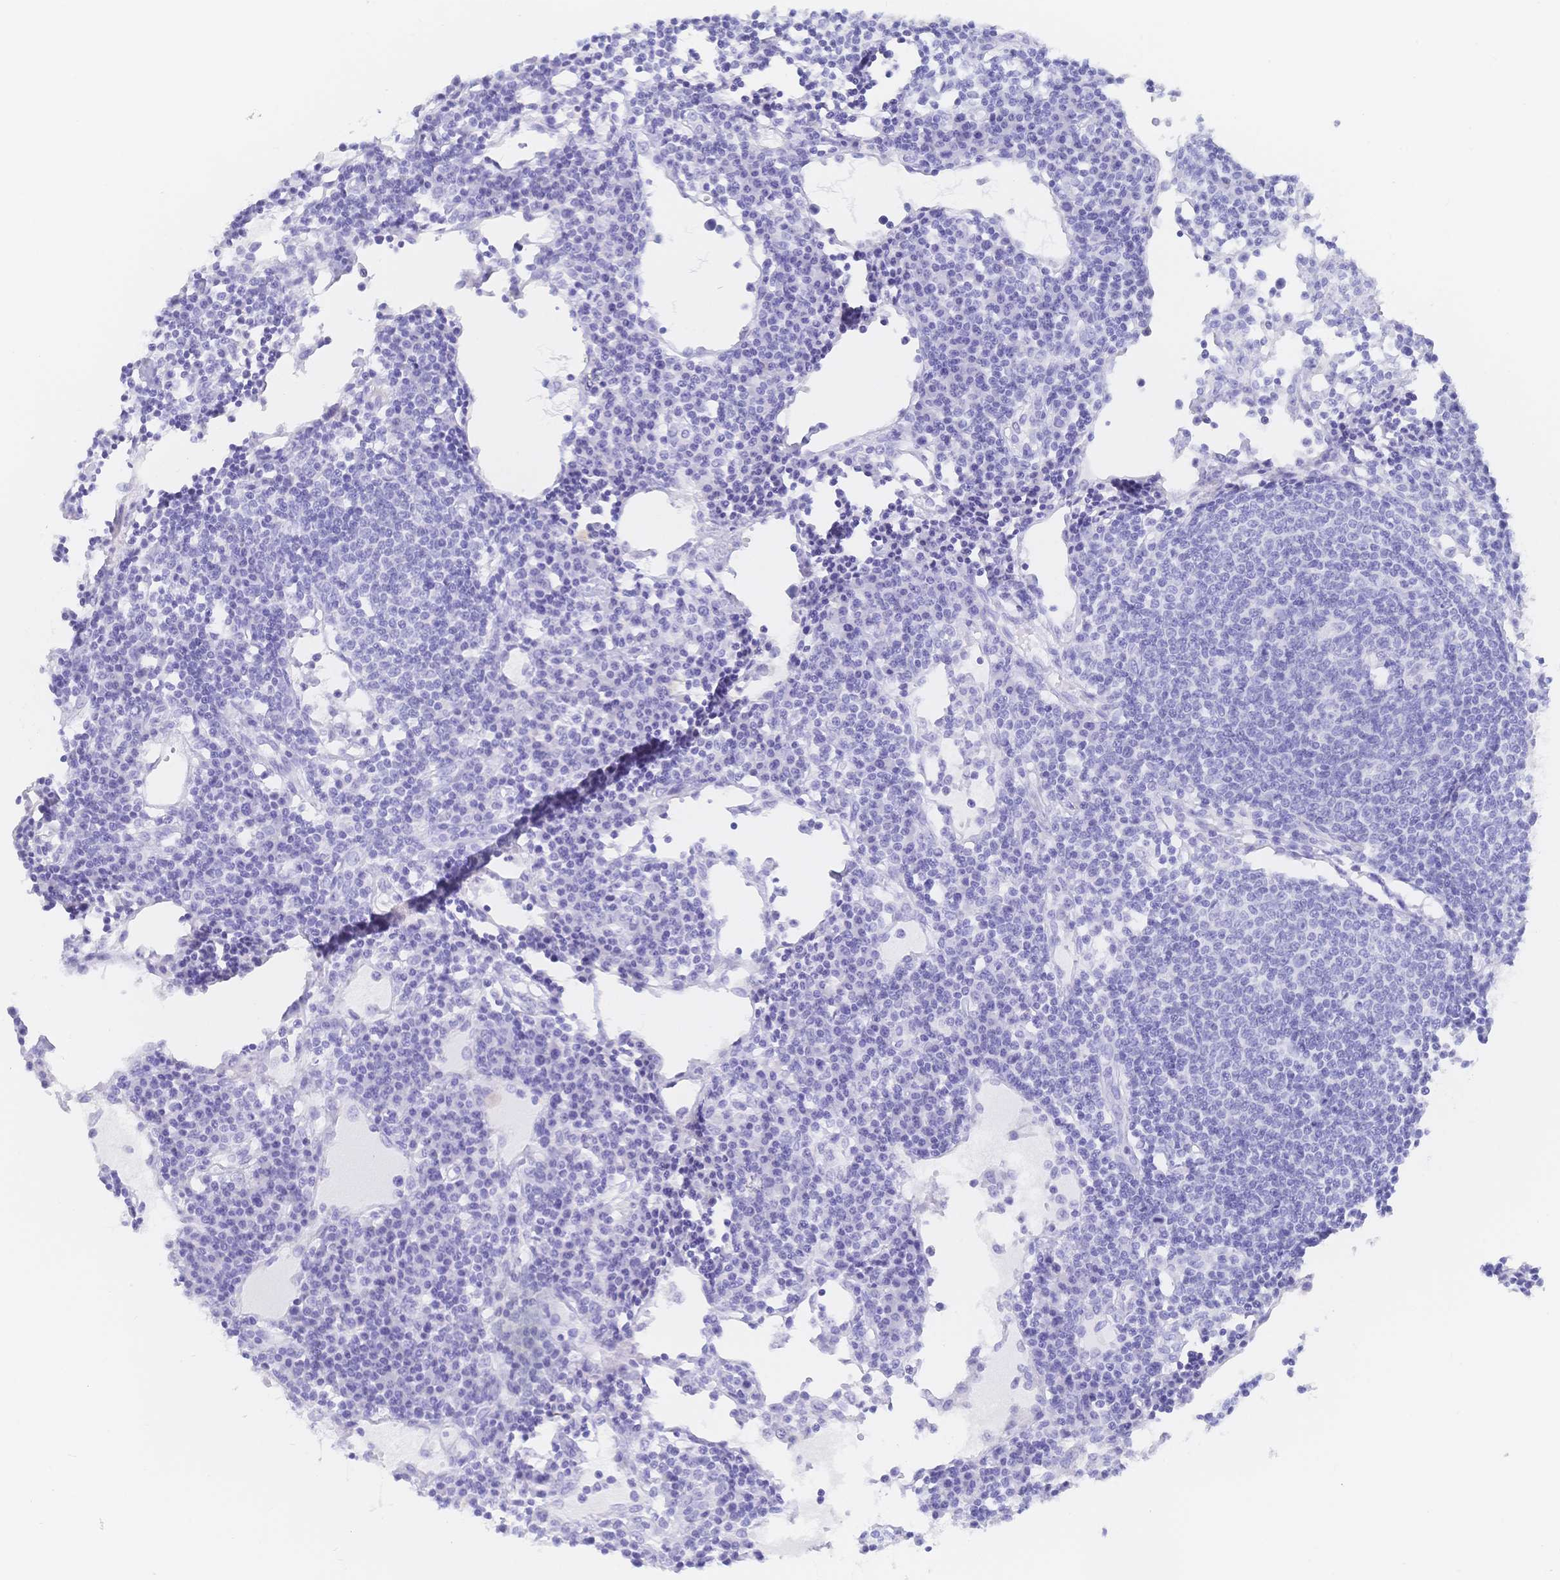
{"staining": {"intensity": "negative", "quantity": "none", "location": "none"}, "tissue": "lymph node", "cell_type": "Germinal center cells", "image_type": "normal", "snomed": [{"axis": "morphology", "description": "Normal tissue, NOS"}, {"axis": "topography", "description": "Lymph node"}], "caption": "Lymph node stained for a protein using IHC exhibits no expression germinal center cells.", "gene": "KCNH6", "patient": {"sex": "female", "age": 78}}